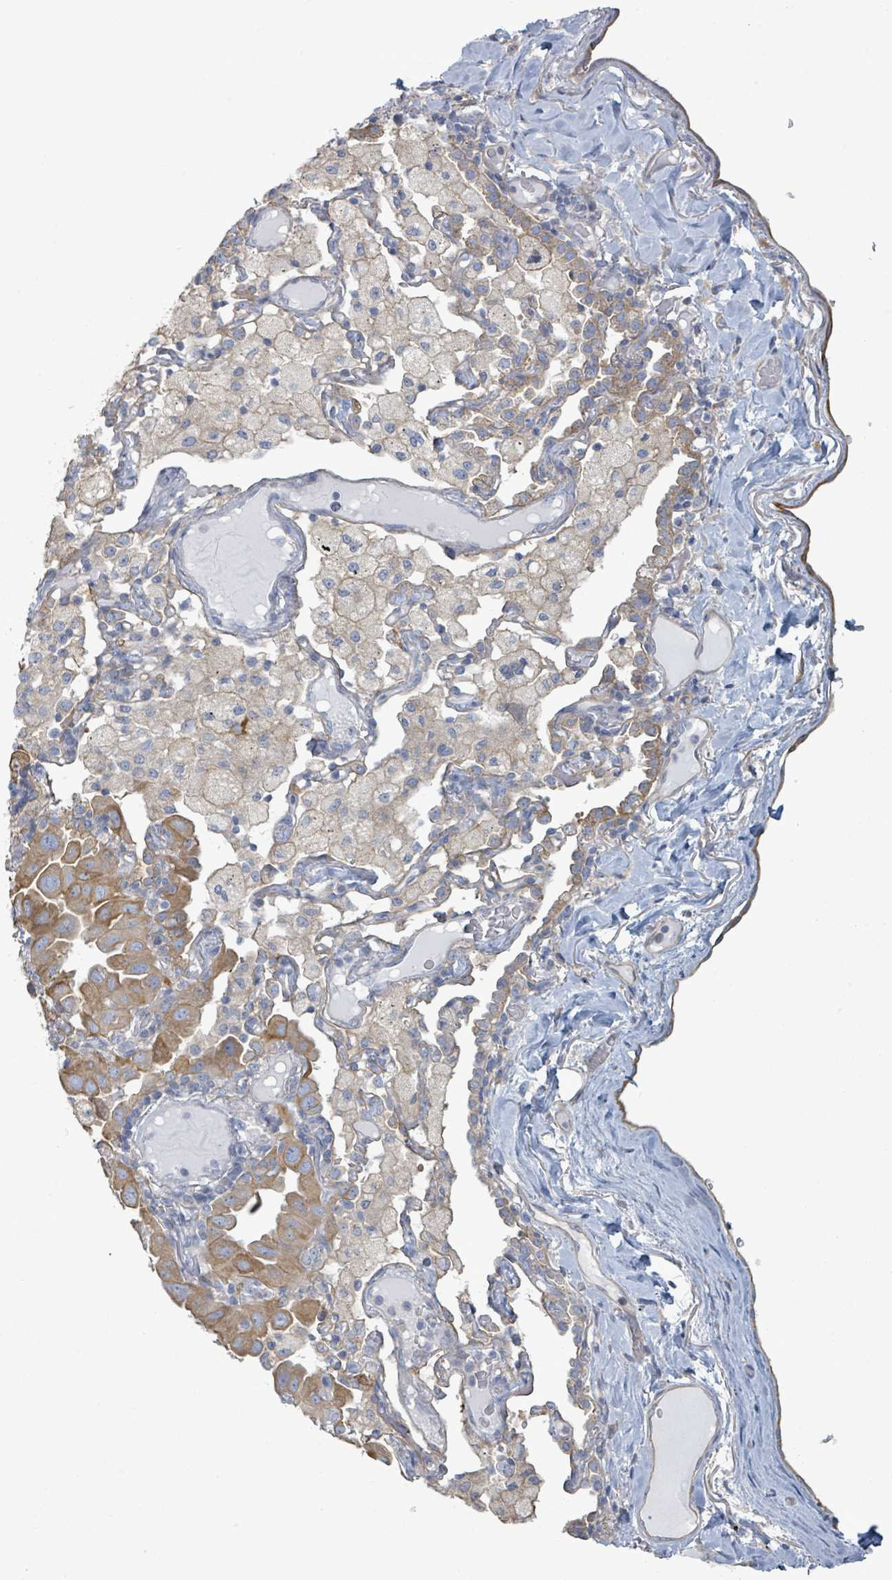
{"staining": {"intensity": "moderate", "quantity": ">75%", "location": "cytoplasmic/membranous"}, "tissue": "lung cancer", "cell_type": "Tumor cells", "image_type": "cancer", "snomed": [{"axis": "morphology", "description": "Adenocarcinoma, NOS"}, {"axis": "topography", "description": "Lung"}], "caption": "The immunohistochemical stain highlights moderate cytoplasmic/membranous staining in tumor cells of adenocarcinoma (lung) tissue.", "gene": "COL13A1", "patient": {"sex": "male", "age": 64}}